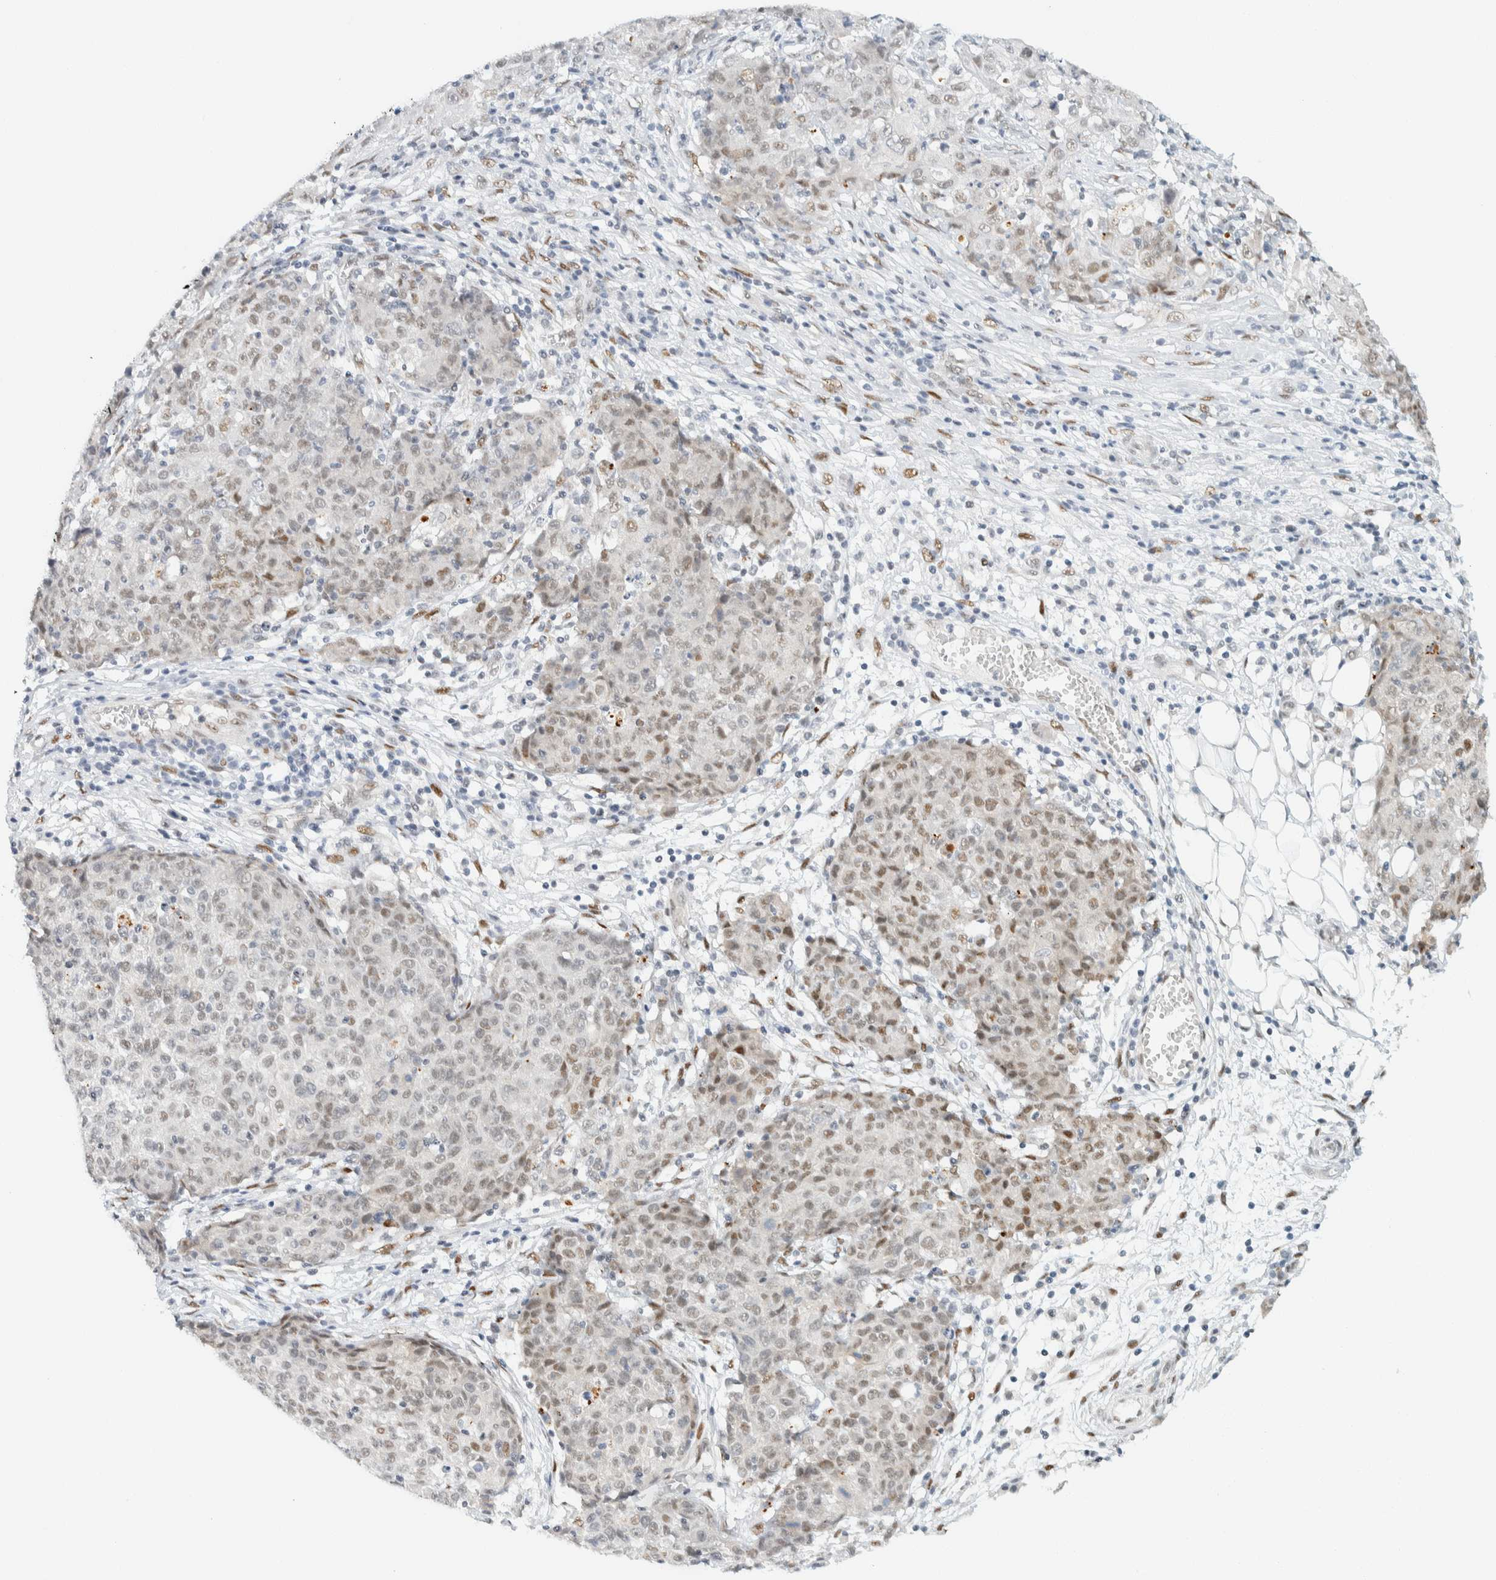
{"staining": {"intensity": "weak", "quantity": "25%-75%", "location": "nuclear"}, "tissue": "ovarian cancer", "cell_type": "Tumor cells", "image_type": "cancer", "snomed": [{"axis": "morphology", "description": "Carcinoma, endometroid"}, {"axis": "topography", "description": "Ovary"}], "caption": "The immunohistochemical stain highlights weak nuclear positivity in tumor cells of endometroid carcinoma (ovarian) tissue.", "gene": "ZNF683", "patient": {"sex": "female", "age": 42}}